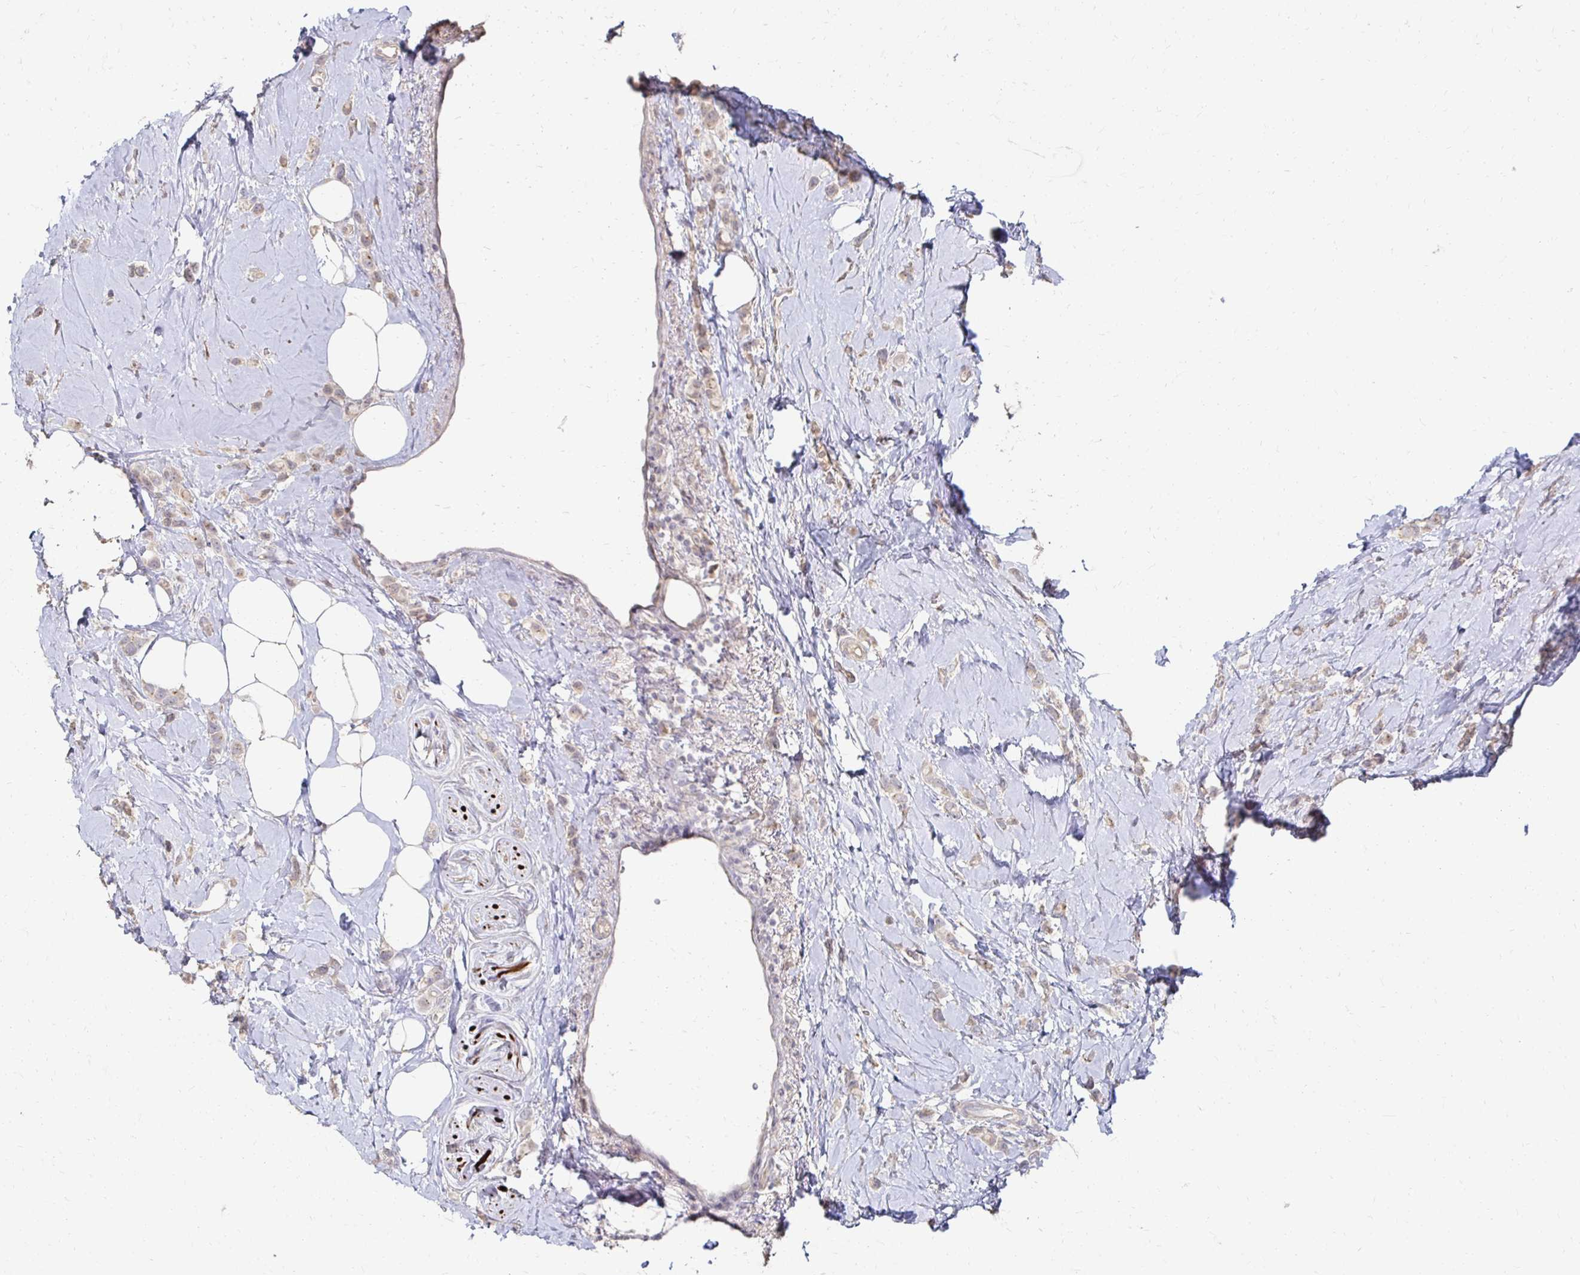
{"staining": {"intensity": "weak", "quantity": "25%-75%", "location": "cytoplasmic/membranous"}, "tissue": "breast cancer", "cell_type": "Tumor cells", "image_type": "cancer", "snomed": [{"axis": "morphology", "description": "Lobular carcinoma"}, {"axis": "topography", "description": "Breast"}], "caption": "Immunohistochemical staining of lobular carcinoma (breast) reveals low levels of weak cytoplasmic/membranous staining in approximately 25%-75% of tumor cells.", "gene": "ZNF727", "patient": {"sex": "female", "age": 66}}